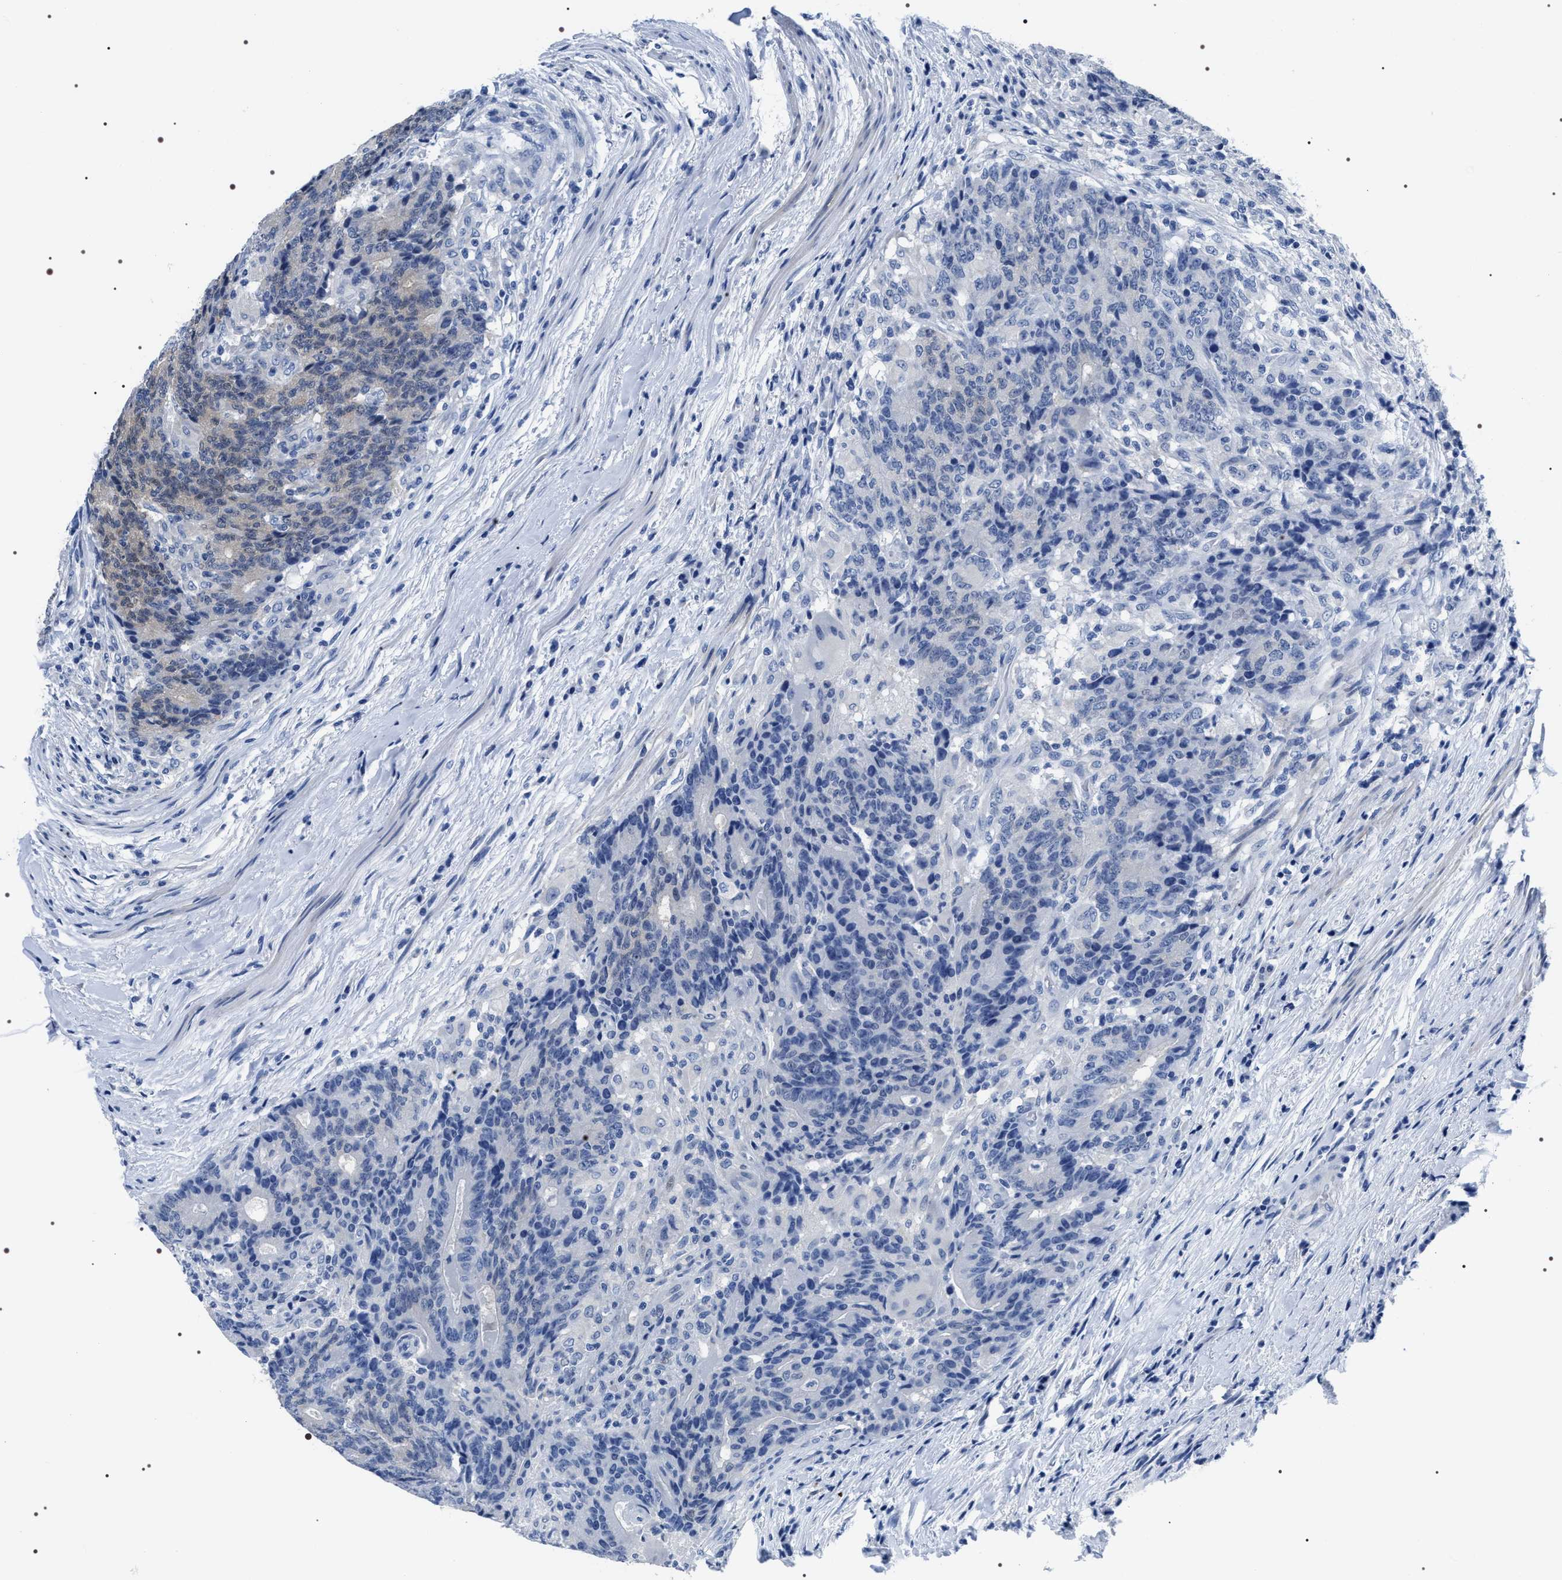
{"staining": {"intensity": "weak", "quantity": "<25%", "location": "cytoplasmic/membranous,nuclear"}, "tissue": "colorectal cancer", "cell_type": "Tumor cells", "image_type": "cancer", "snomed": [{"axis": "morphology", "description": "Normal tissue, NOS"}, {"axis": "morphology", "description": "Adenocarcinoma, NOS"}, {"axis": "topography", "description": "Colon"}], "caption": "An immunohistochemistry micrograph of colorectal adenocarcinoma is shown. There is no staining in tumor cells of colorectal adenocarcinoma.", "gene": "ADH4", "patient": {"sex": "female", "age": 75}}